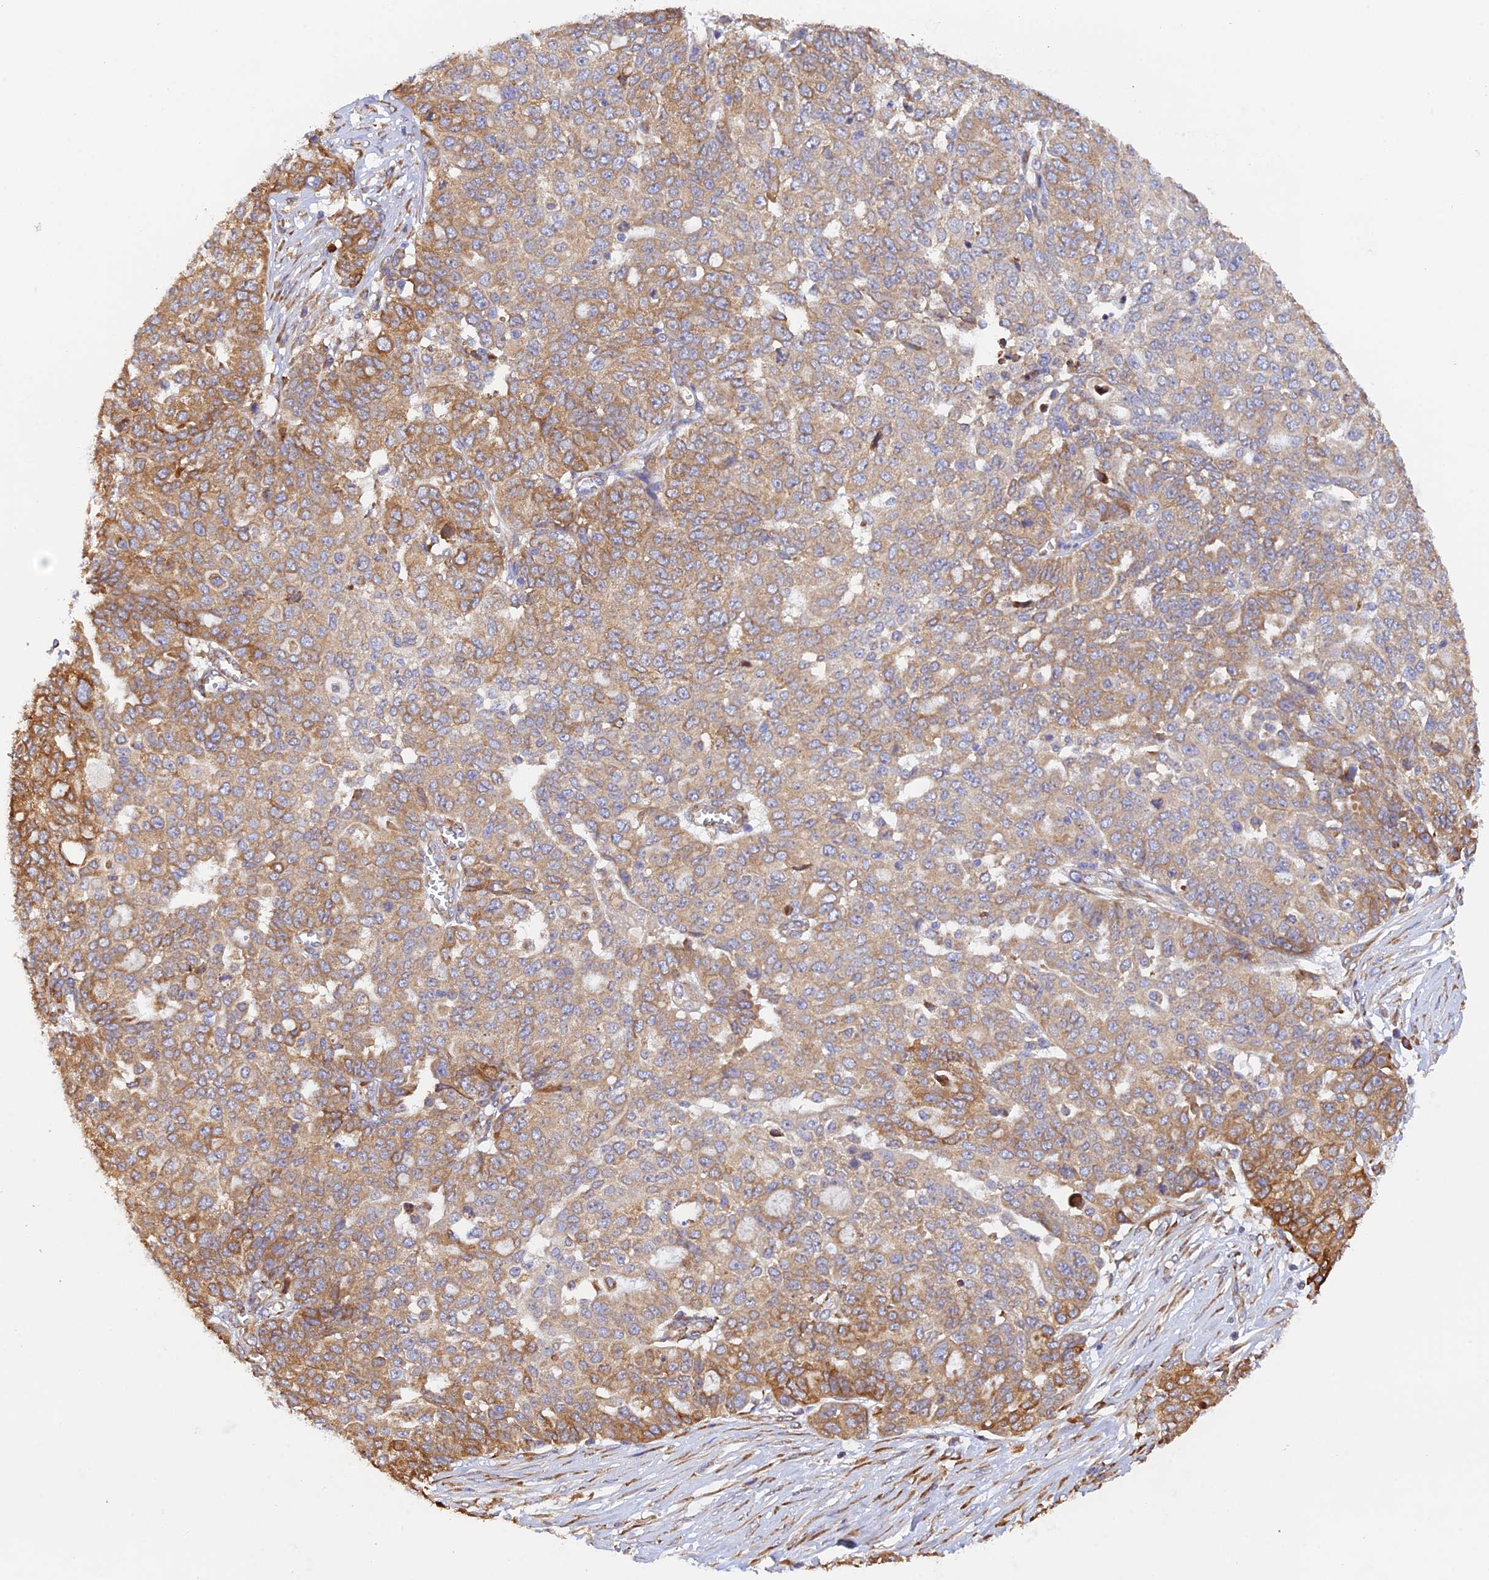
{"staining": {"intensity": "moderate", "quantity": "25%-75%", "location": "cytoplasmic/membranous"}, "tissue": "ovarian cancer", "cell_type": "Tumor cells", "image_type": "cancer", "snomed": [{"axis": "morphology", "description": "Cystadenocarcinoma, serous, NOS"}, {"axis": "topography", "description": "Soft tissue"}, {"axis": "topography", "description": "Ovary"}], "caption": "Protein analysis of ovarian serous cystadenocarcinoma tissue demonstrates moderate cytoplasmic/membranous staining in about 25%-75% of tumor cells. Immunohistochemistry stains the protein of interest in brown and the nuclei are stained blue.", "gene": "RPL5", "patient": {"sex": "female", "age": 57}}